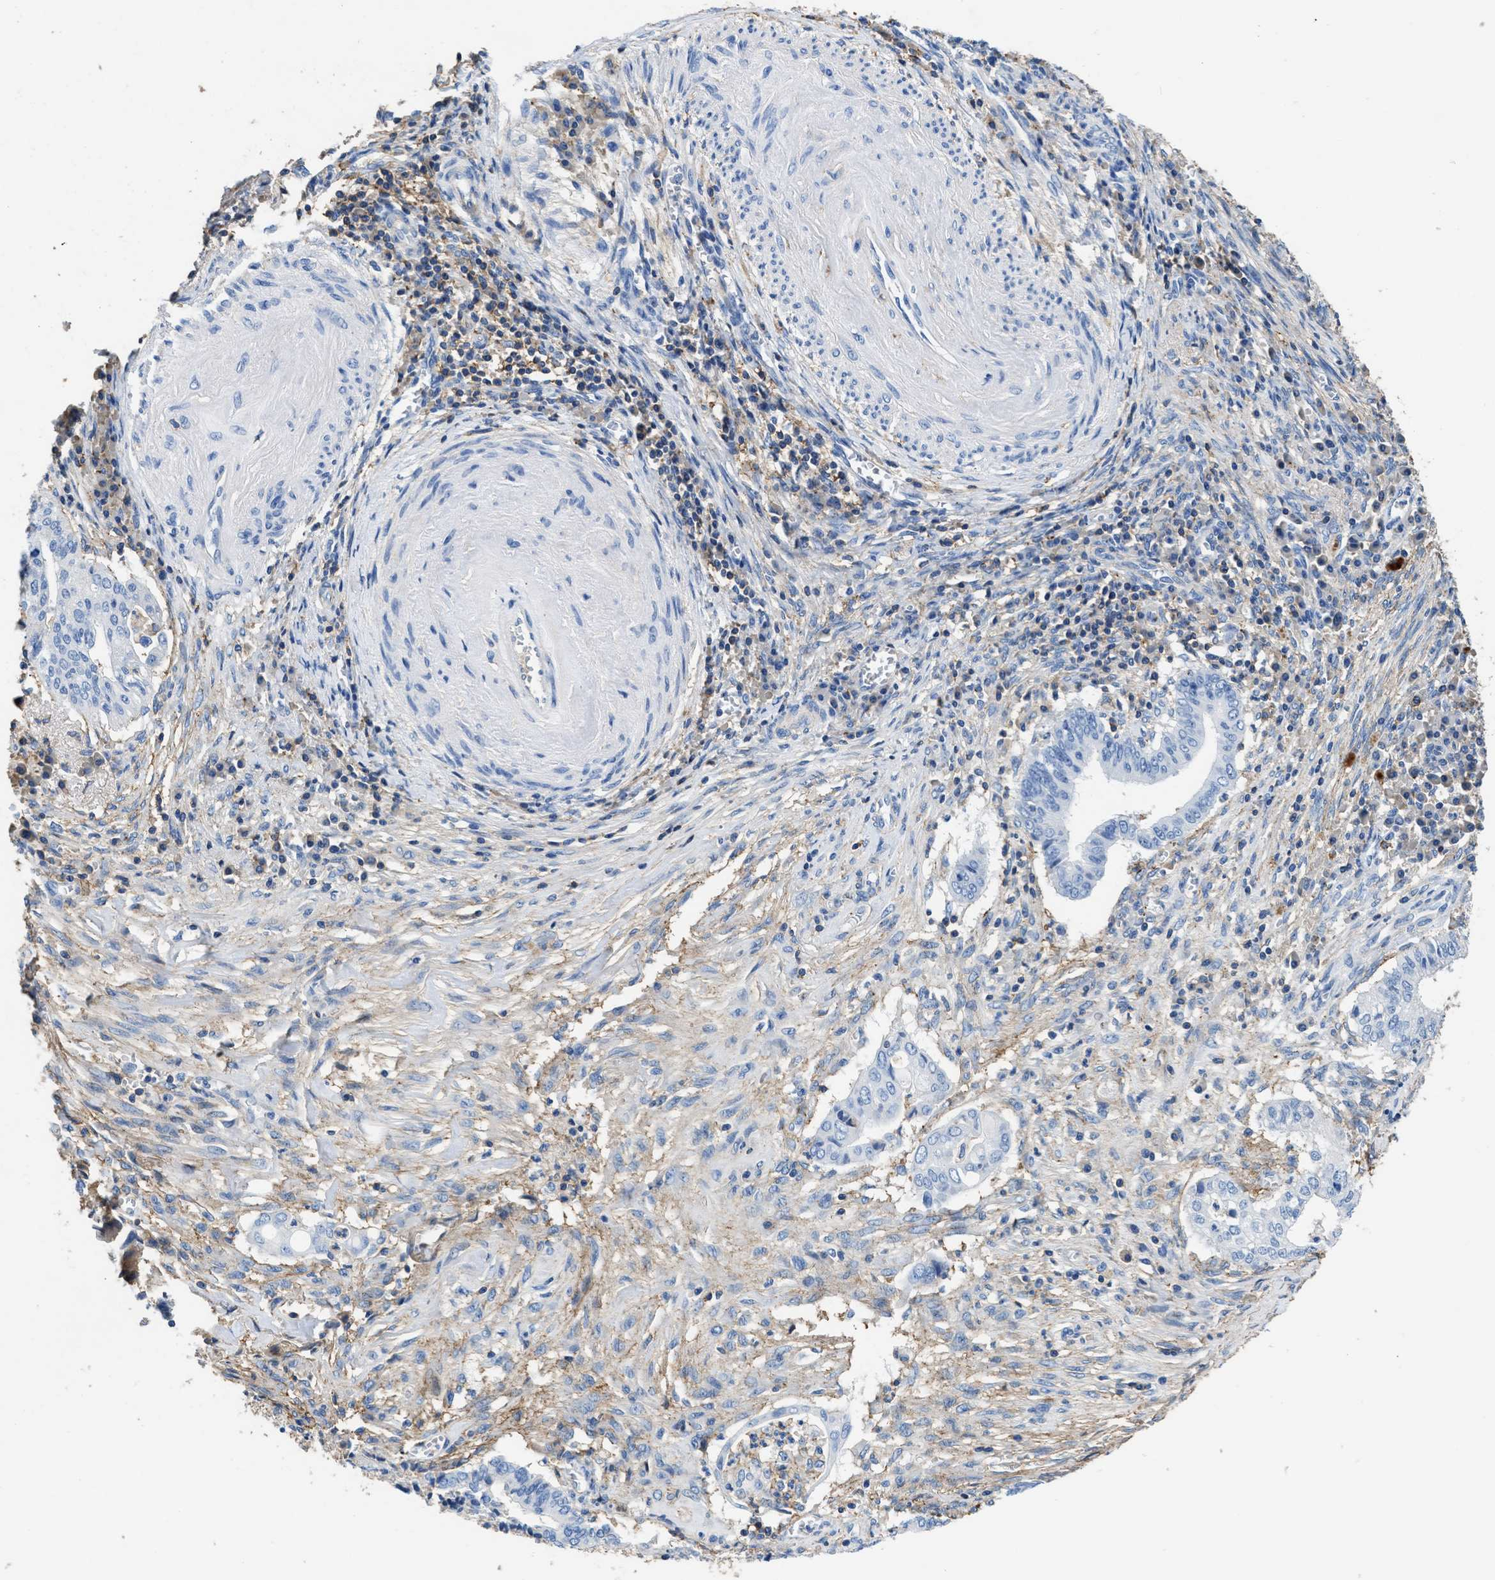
{"staining": {"intensity": "negative", "quantity": "none", "location": "none"}, "tissue": "cervical cancer", "cell_type": "Tumor cells", "image_type": "cancer", "snomed": [{"axis": "morphology", "description": "Adenocarcinoma, NOS"}, {"axis": "topography", "description": "Cervix"}], "caption": "Immunohistochemistry image of human cervical cancer (adenocarcinoma) stained for a protein (brown), which shows no expression in tumor cells.", "gene": "KCNQ4", "patient": {"sex": "female", "age": 44}}